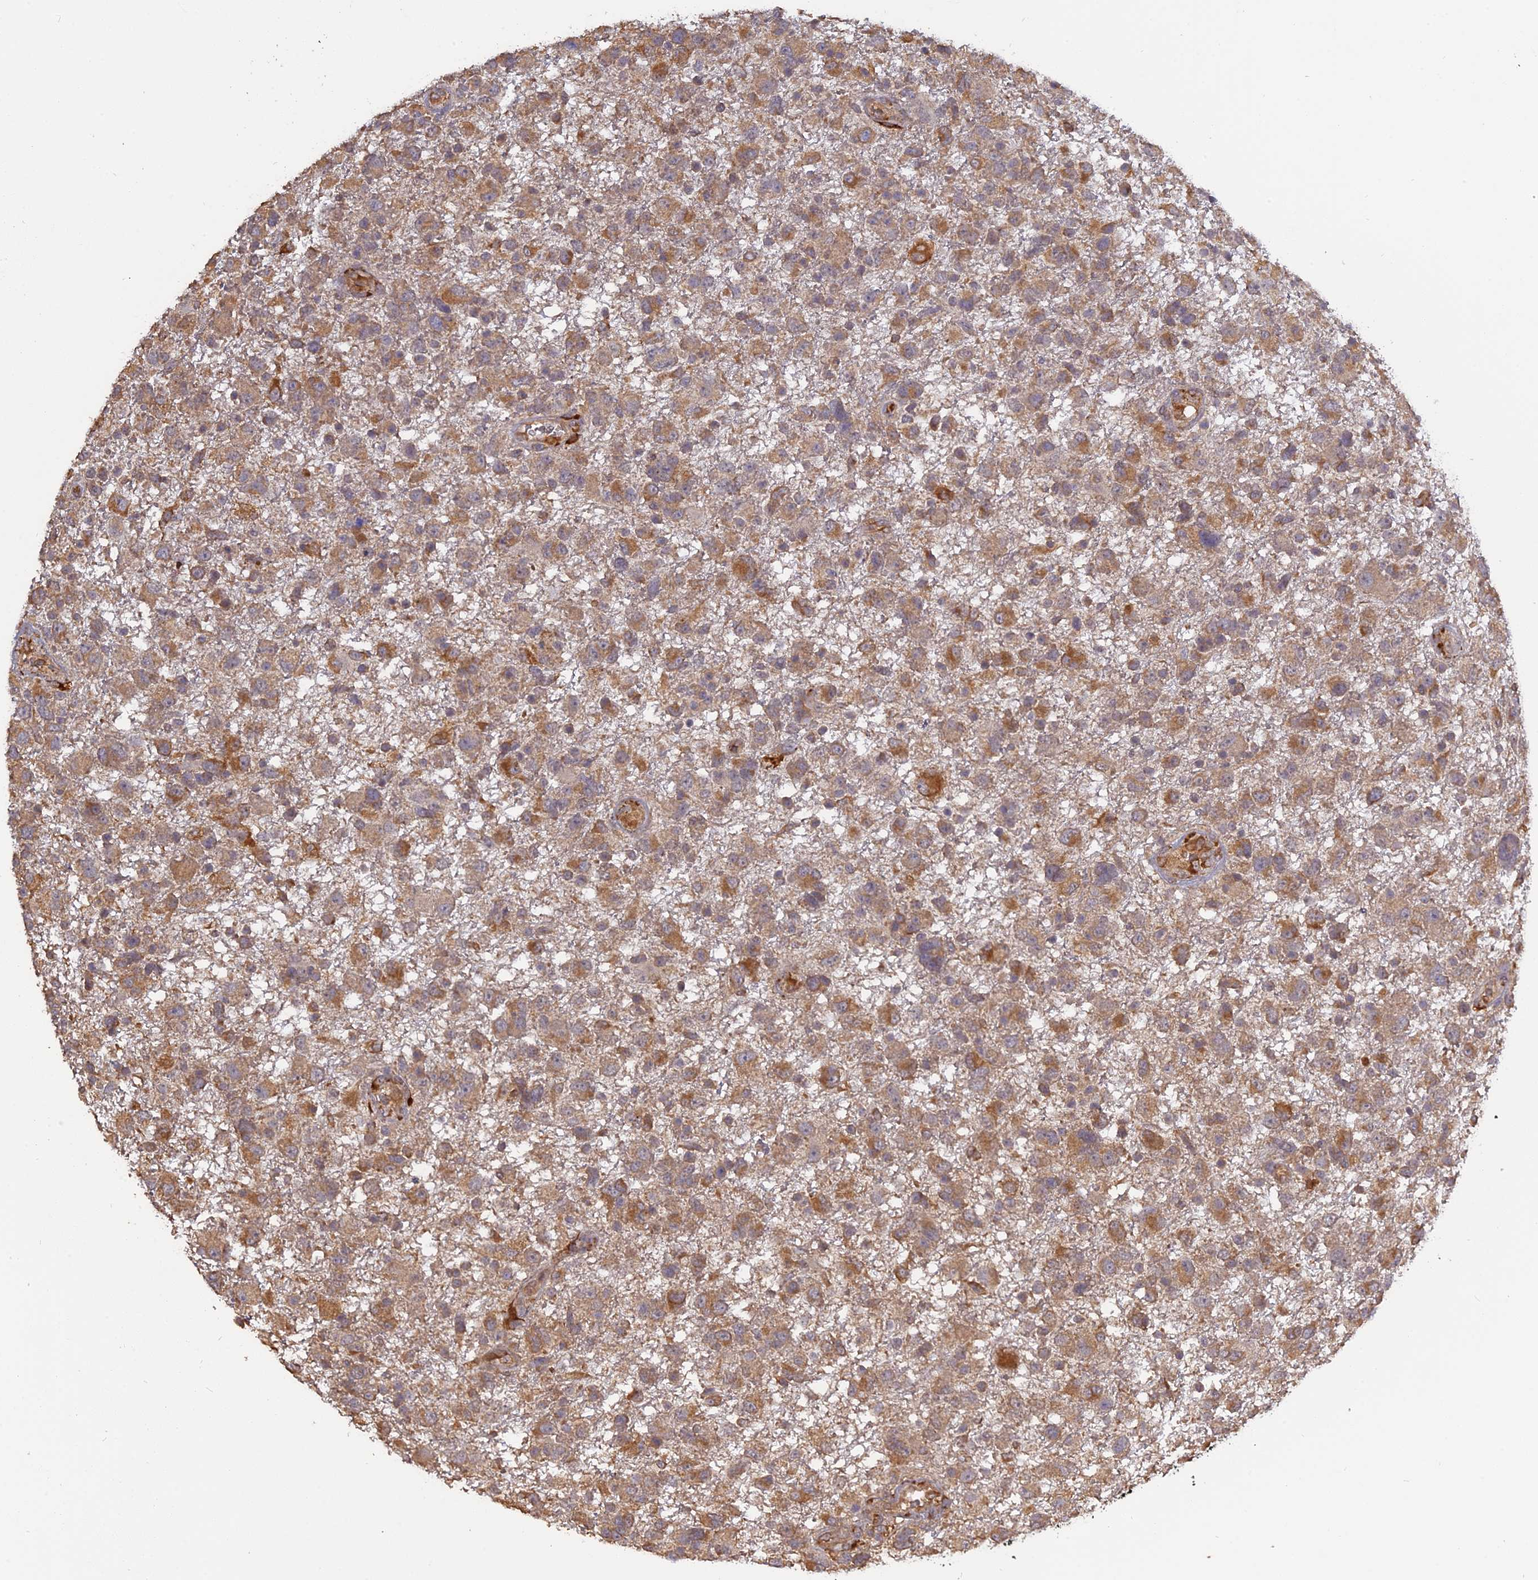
{"staining": {"intensity": "moderate", "quantity": ">75%", "location": "cytoplasmic/membranous"}, "tissue": "glioma", "cell_type": "Tumor cells", "image_type": "cancer", "snomed": [{"axis": "morphology", "description": "Glioma, malignant, High grade"}, {"axis": "topography", "description": "Brain"}], "caption": "The histopathology image shows staining of malignant high-grade glioma, revealing moderate cytoplasmic/membranous protein staining (brown color) within tumor cells.", "gene": "PPIC", "patient": {"sex": "male", "age": 61}}